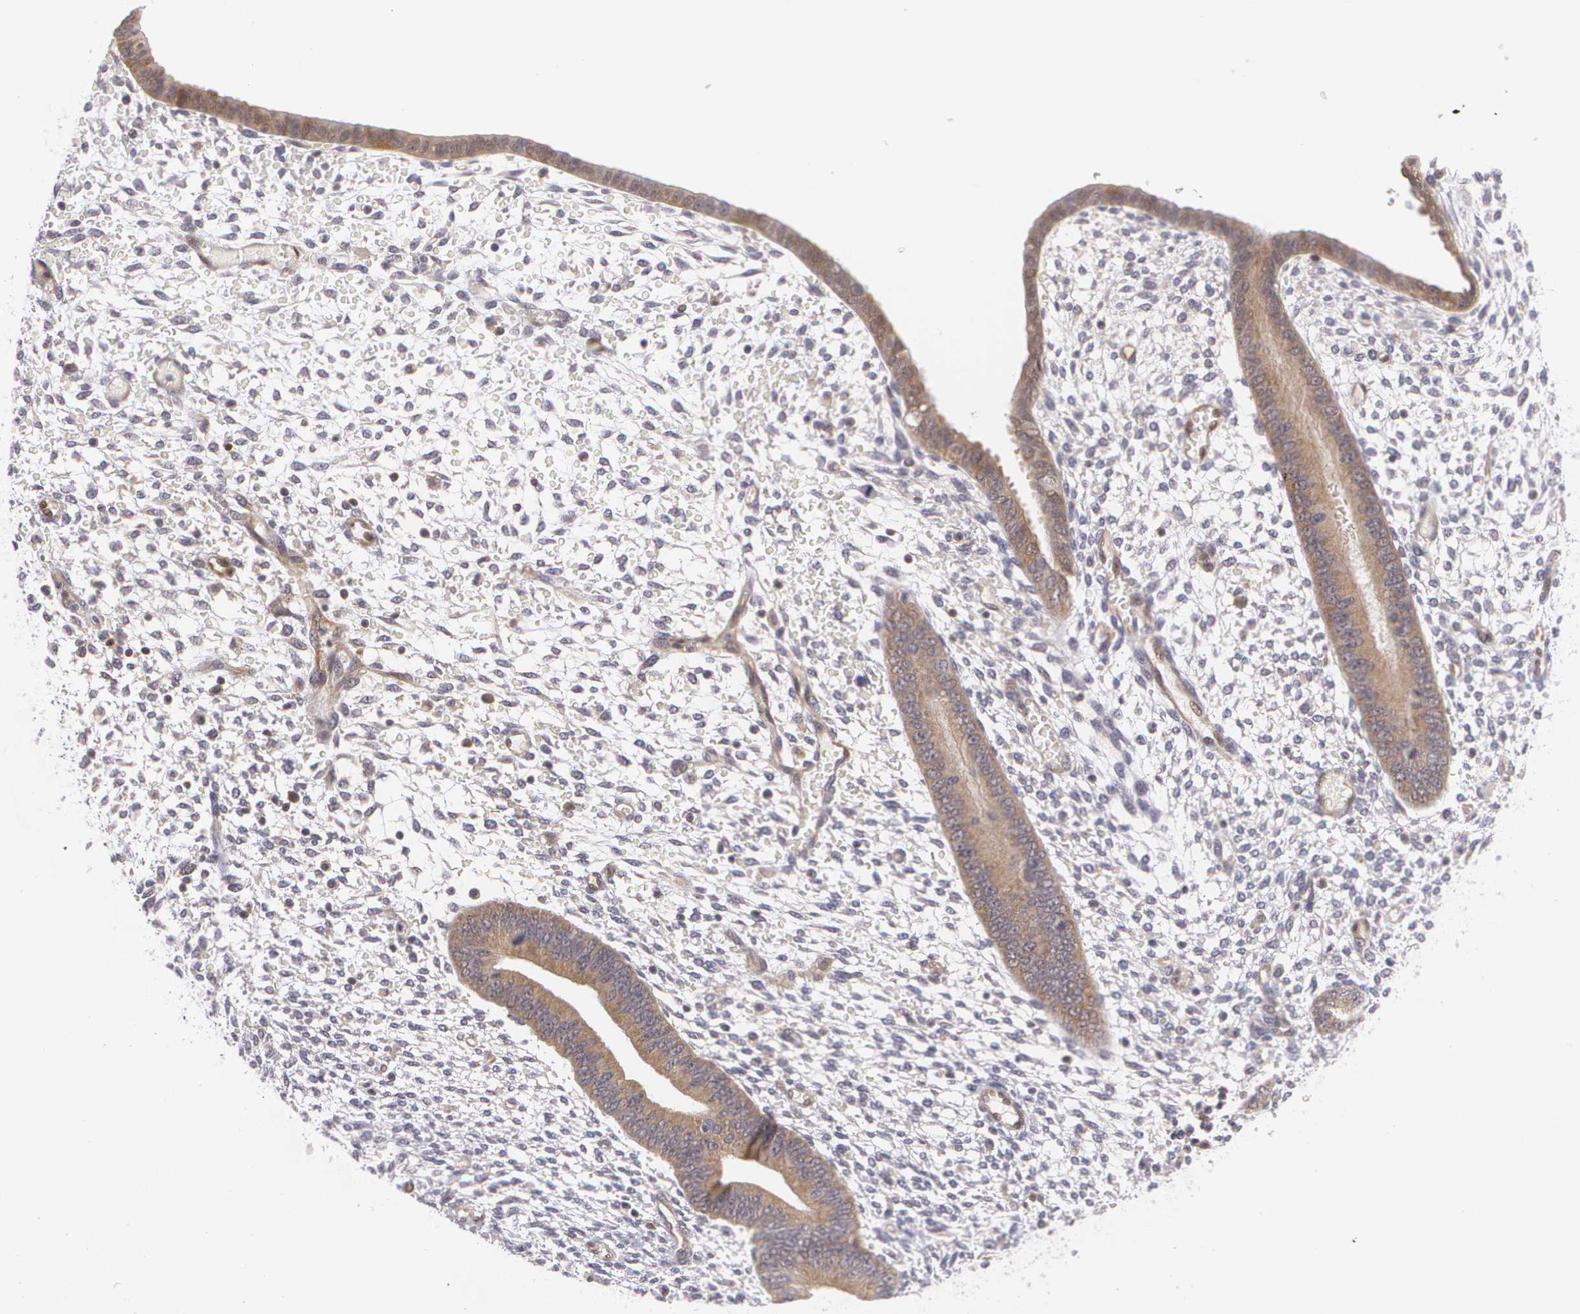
{"staining": {"intensity": "weak", "quantity": "<25%", "location": "cytoplasmic/membranous"}, "tissue": "endometrium", "cell_type": "Cells in endometrial stroma", "image_type": "normal", "snomed": [{"axis": "morphology", "description": "Normal tissue, NOS"}, {"axis": "topography", "description": "Endometrium"}], "caption": "A photomicrograph of endometrium stained for a protein exhibits no brown staining in cells in endometrial stroma. (Immunohistochemistry (ihc), brightfield microscopy, high magnification).", "gene": "BCL10", "patient": {"sex": "female", "age": 42}}